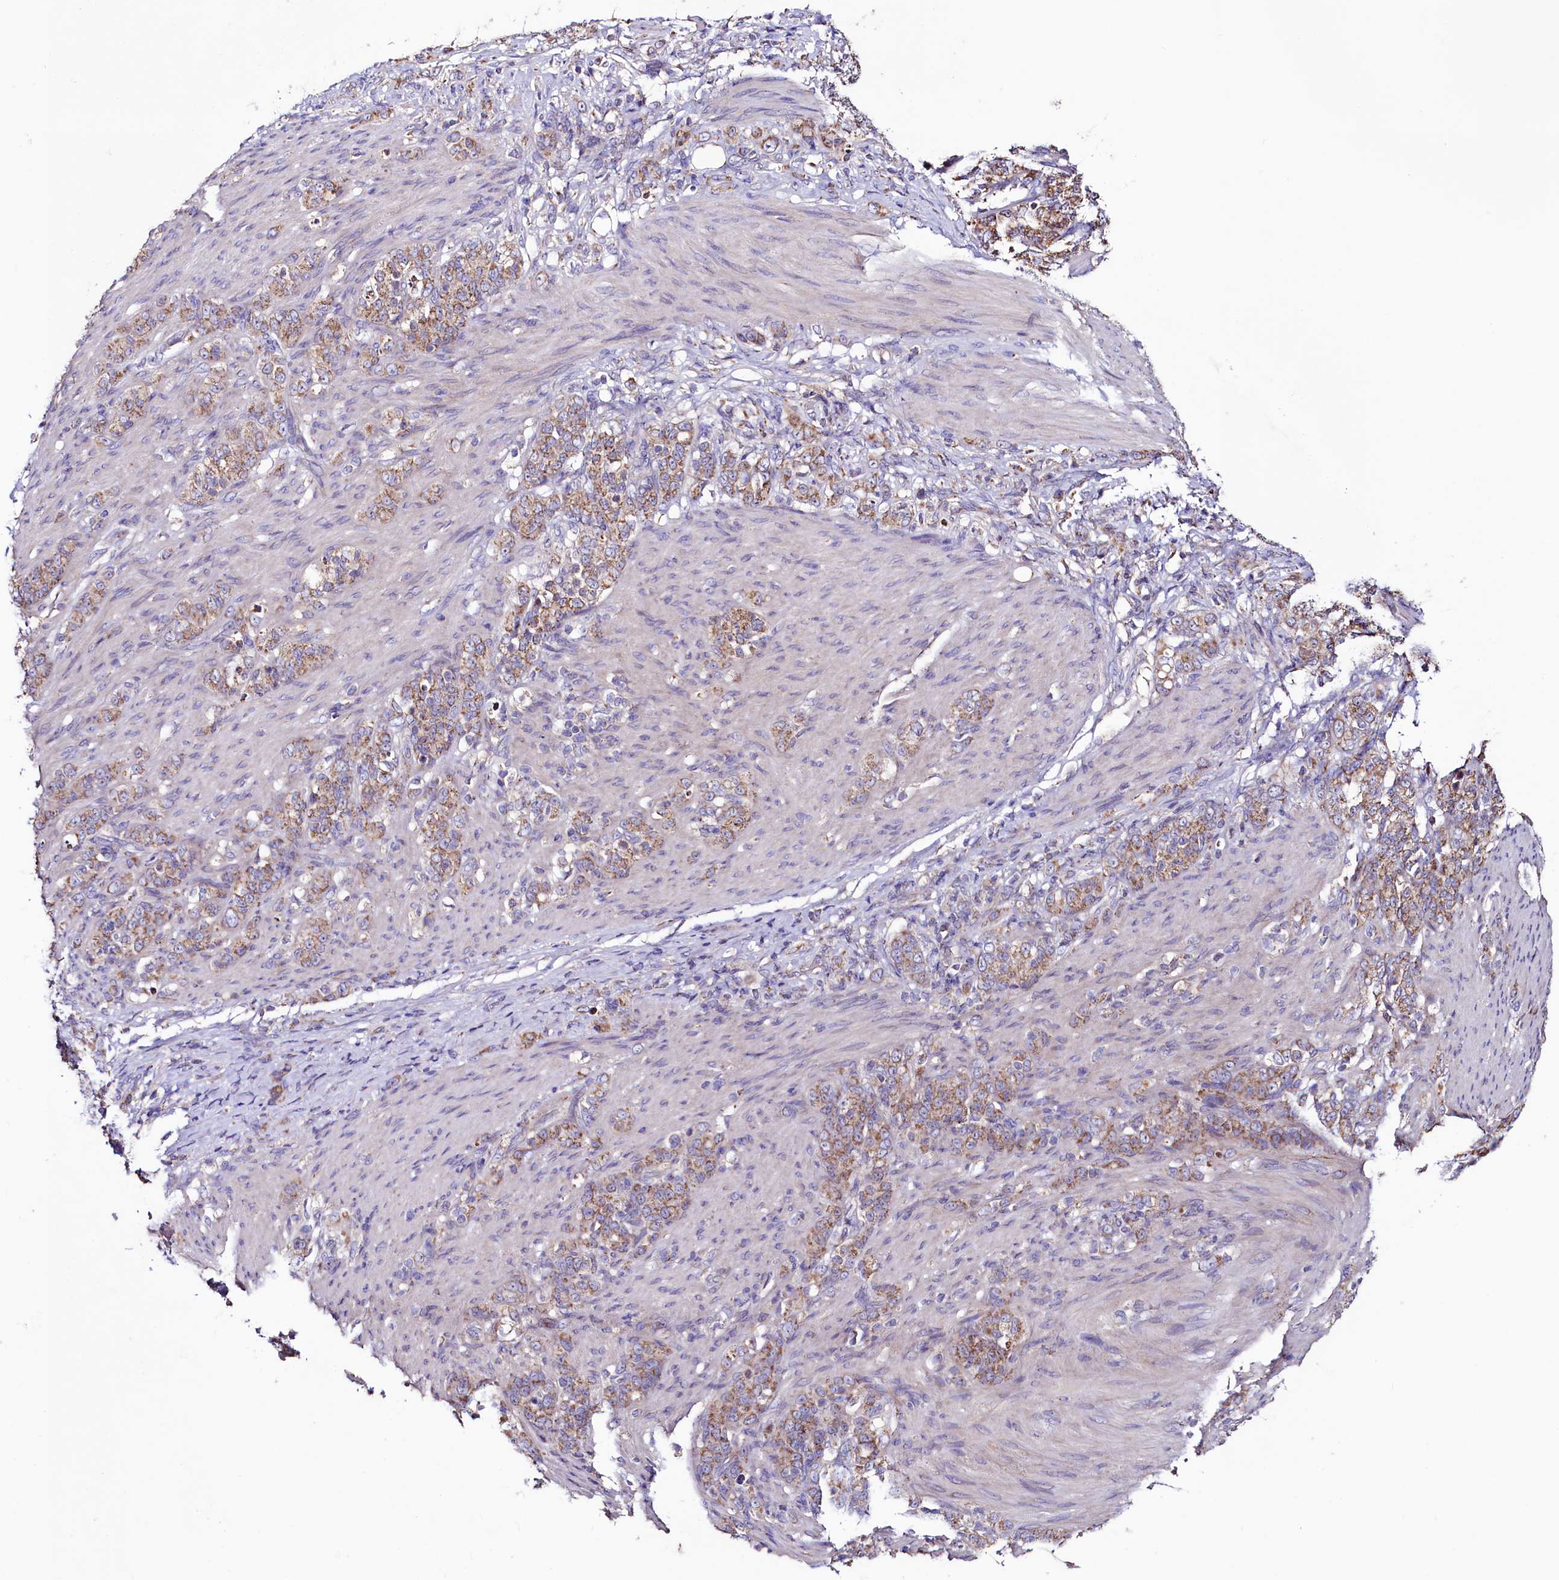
{"staining": {"intensity": "moderate", "quantity": ">75%", "location": "cytoplasmic/membranous"}, "tissue": "stomach cancer", "cell_type": "Tumor cells", "image_type": "cancer", "snomed": [{"axis": "morphology", "description": "Adenocarcinoma, NOS"}, {"axis": "topography", "description": "Stomach"}], "caption": "Immunohistochemical staining of human stomach cancer (adenocarcinoma) exhibits medium levels of moderate cytoplasmic/membranous protein positivity in approximately >75% of tumor cells.", "gene": "STARD5", "patient": {"sex": "female", "age": 79}}